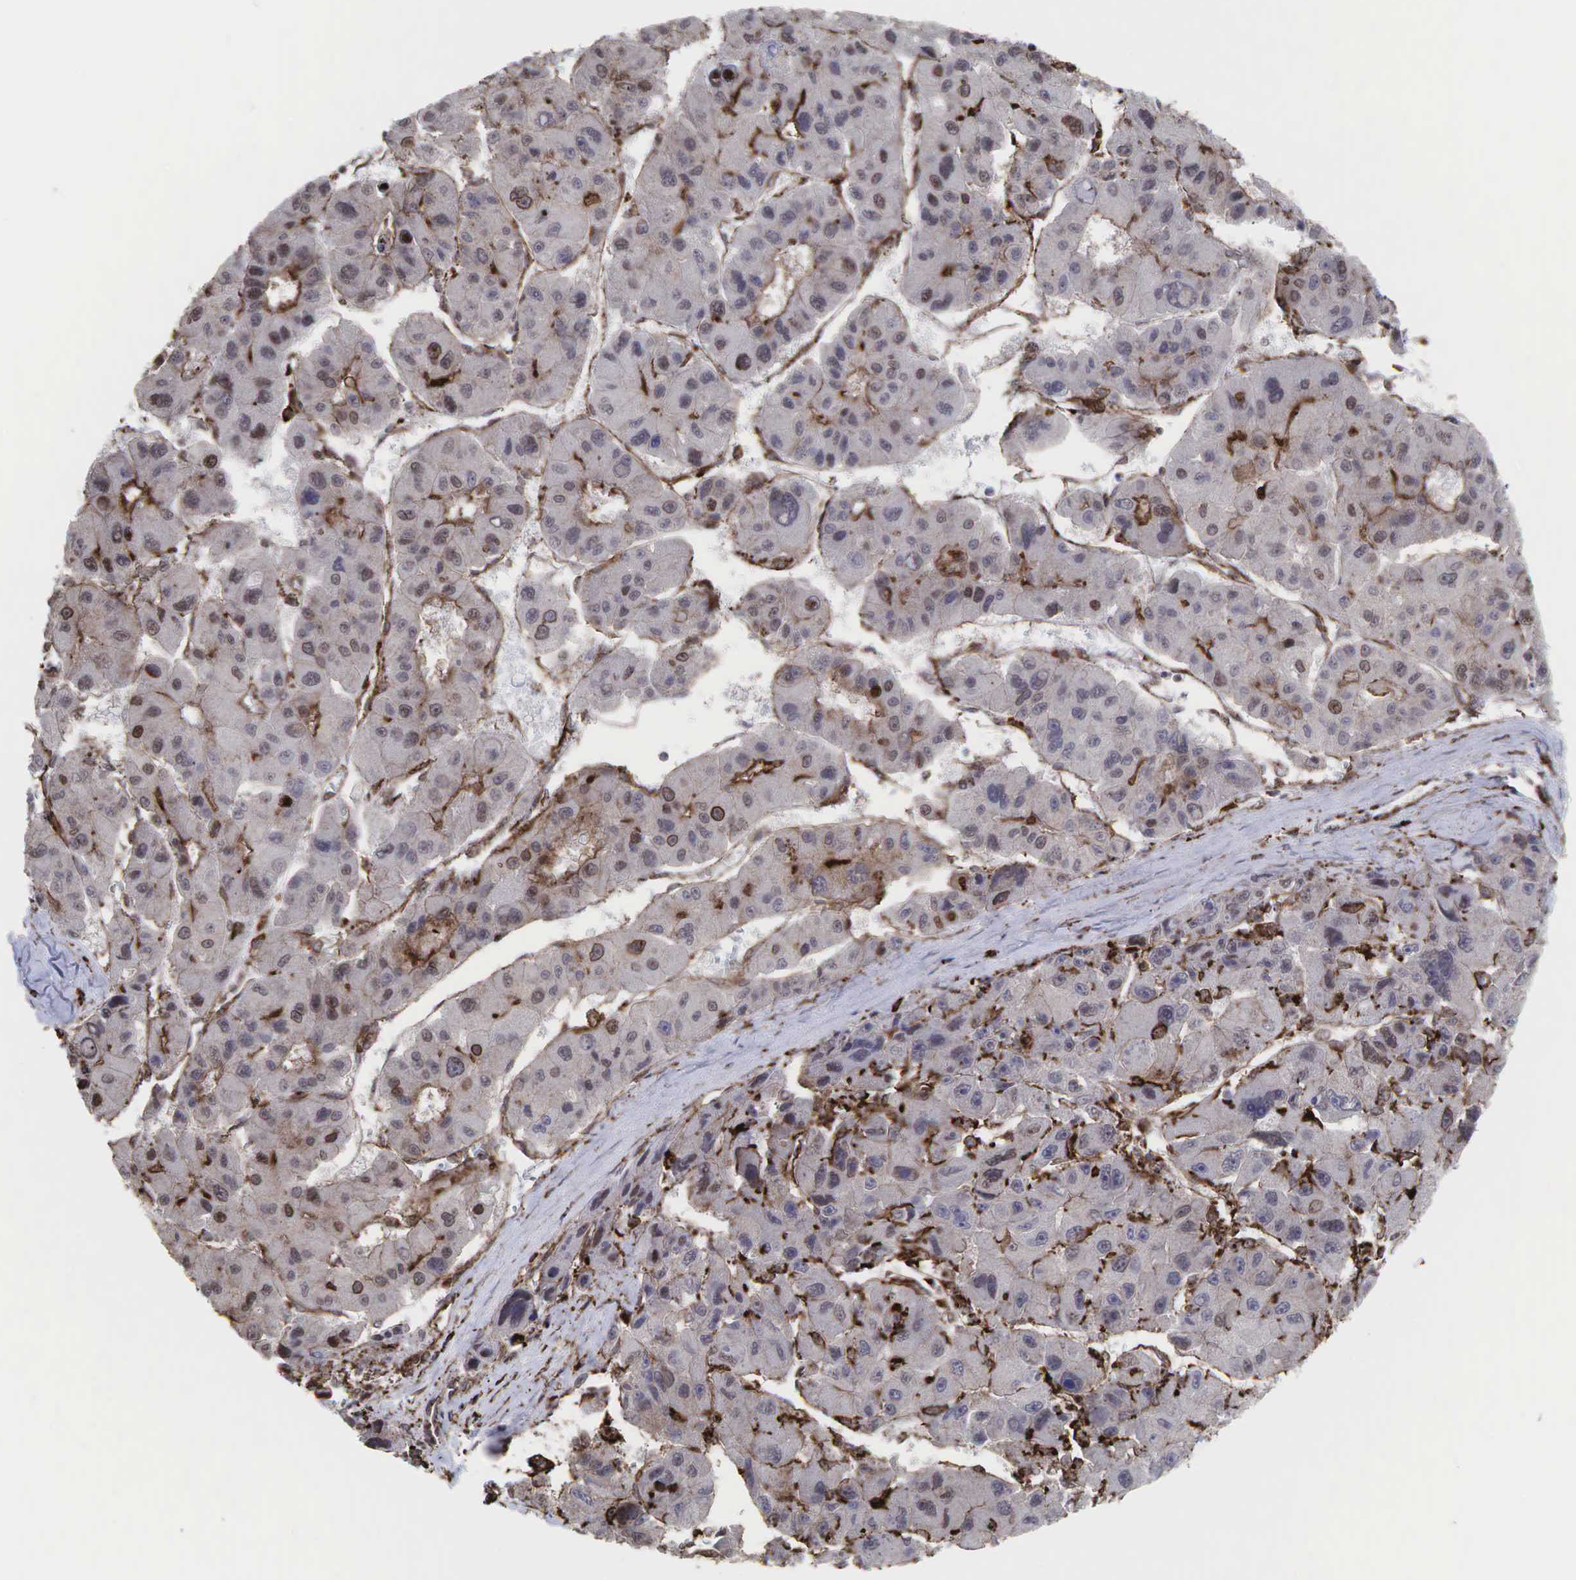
{"staining": {"intensity": "weak", "quantity": "25%-75%", "location": "cytoplasmic/membranous"}, "tissue": "liver cancer", "cell_type": "Tumor cells", "image_type": "cancer", "snomed": [{"axis": "morphology", "description": "Carcinoma, Hepatocellular, NOS"}, {"axis": "topography", "description": "Liver"}], "caption": "The image exhibits immunohistochemical staining of liver cancer (hepatocellular carcinoma). There is weak cytoplasmic/membranous staining is appreciated in approximately 25%-75% of tumor cells. (Stains: DAB in brown, nuclei in blue, Microscopy: brightfield microscopy at high magnification).", "gene": "GPRASP1", "patient": {"sex": "male", "age": 64}}